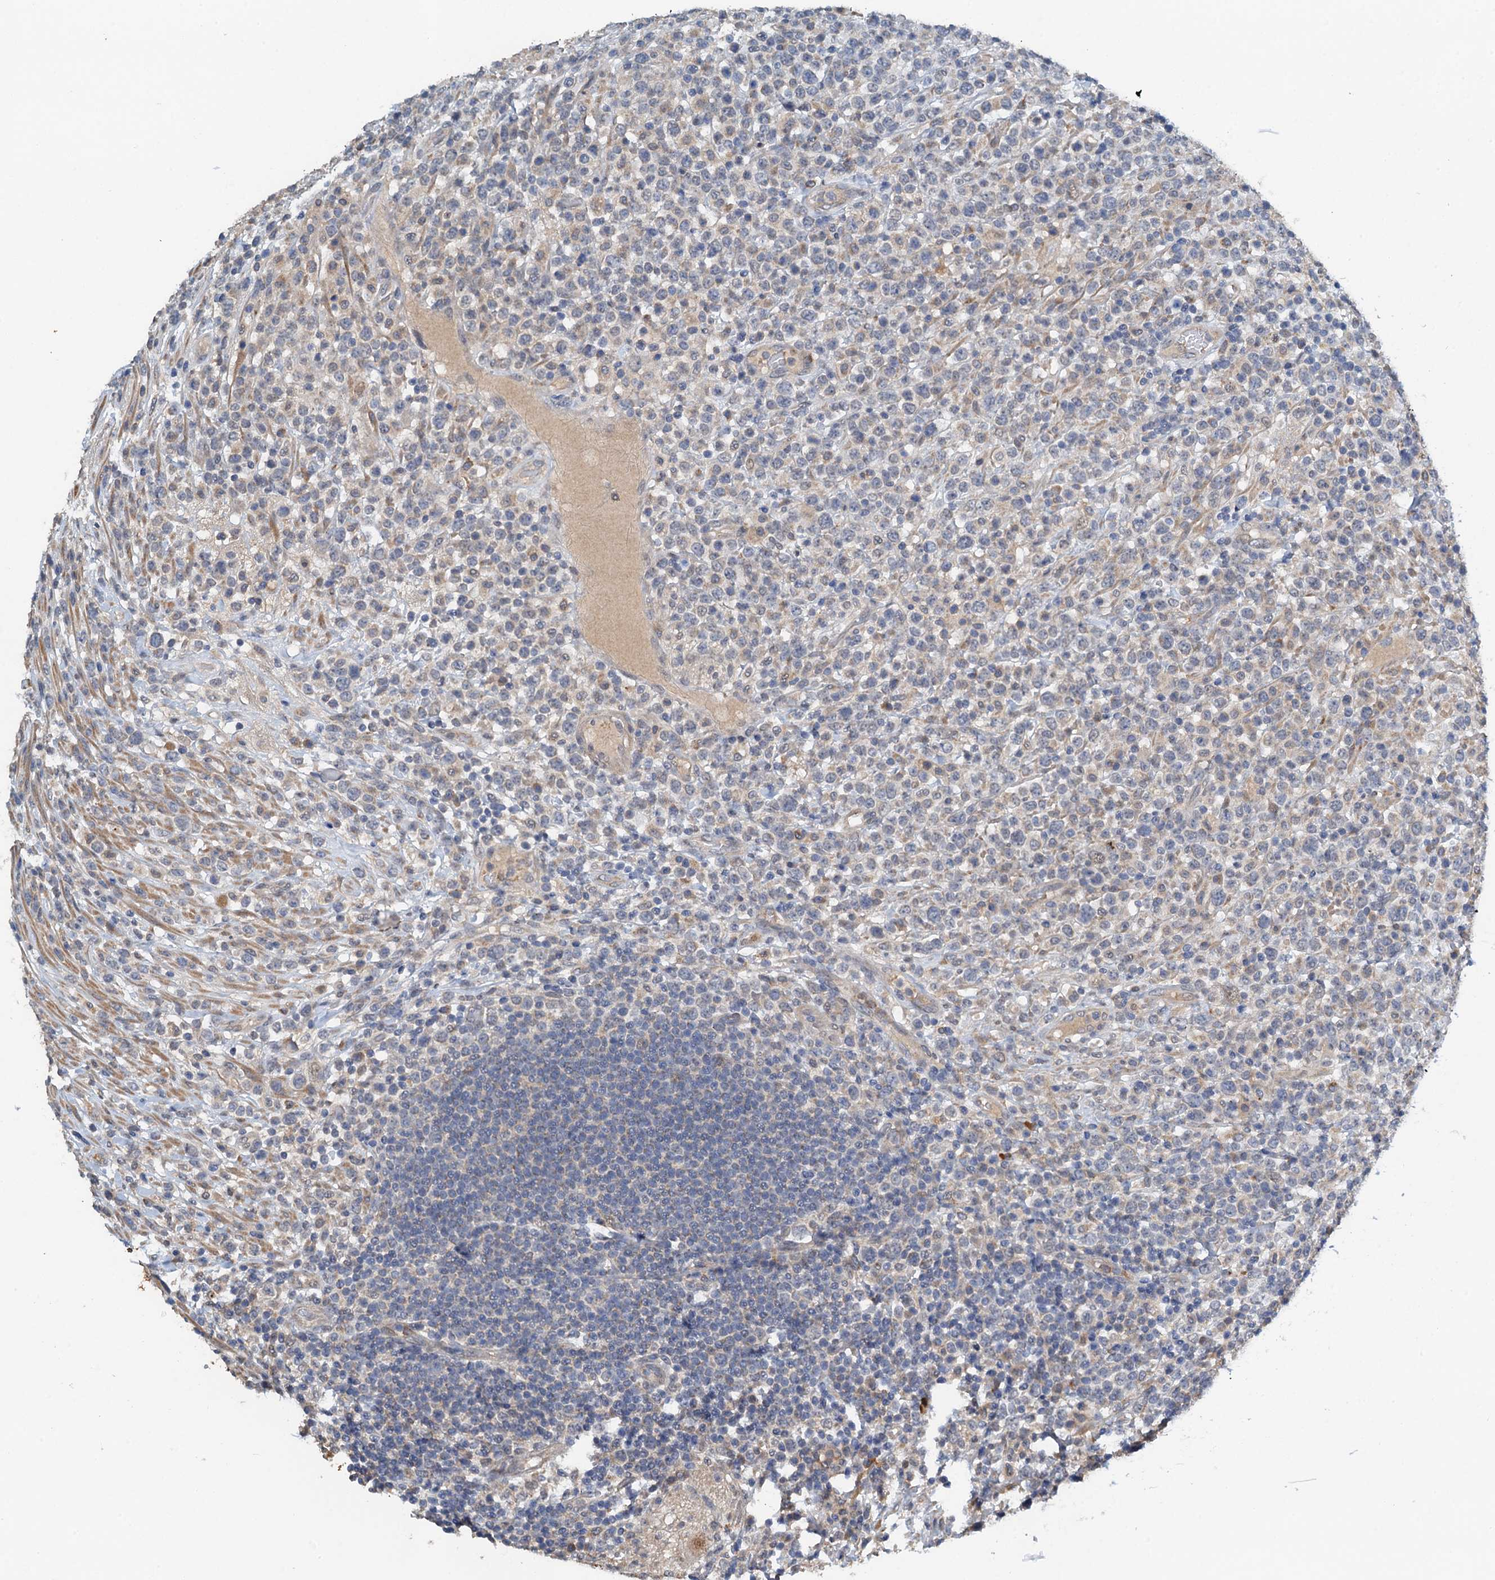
{"staining": {"intensity": "negative", "quantity": "none", "location": "none"}, "tissue": "lymphoma", "cell_type": "Tumor cells", "image_type": "cancer", "snomed": [{"axis": "morphology", "description": "Malignant lymphoma, non-Hodgkin's type, High grade"}, {"axis": "topography", "description": "Colon"}], "caption": "Tumor cells show no significant protein expression in high-grade malignant lymphoma, non-Hodgkin's type. (DAB (3,3'-diaminobenzidine) immunohistochemistry (IHC) with hematoxylin counter stain).", "gene": "ZNF606", "patient": {"sex": "female", "age": 53}}